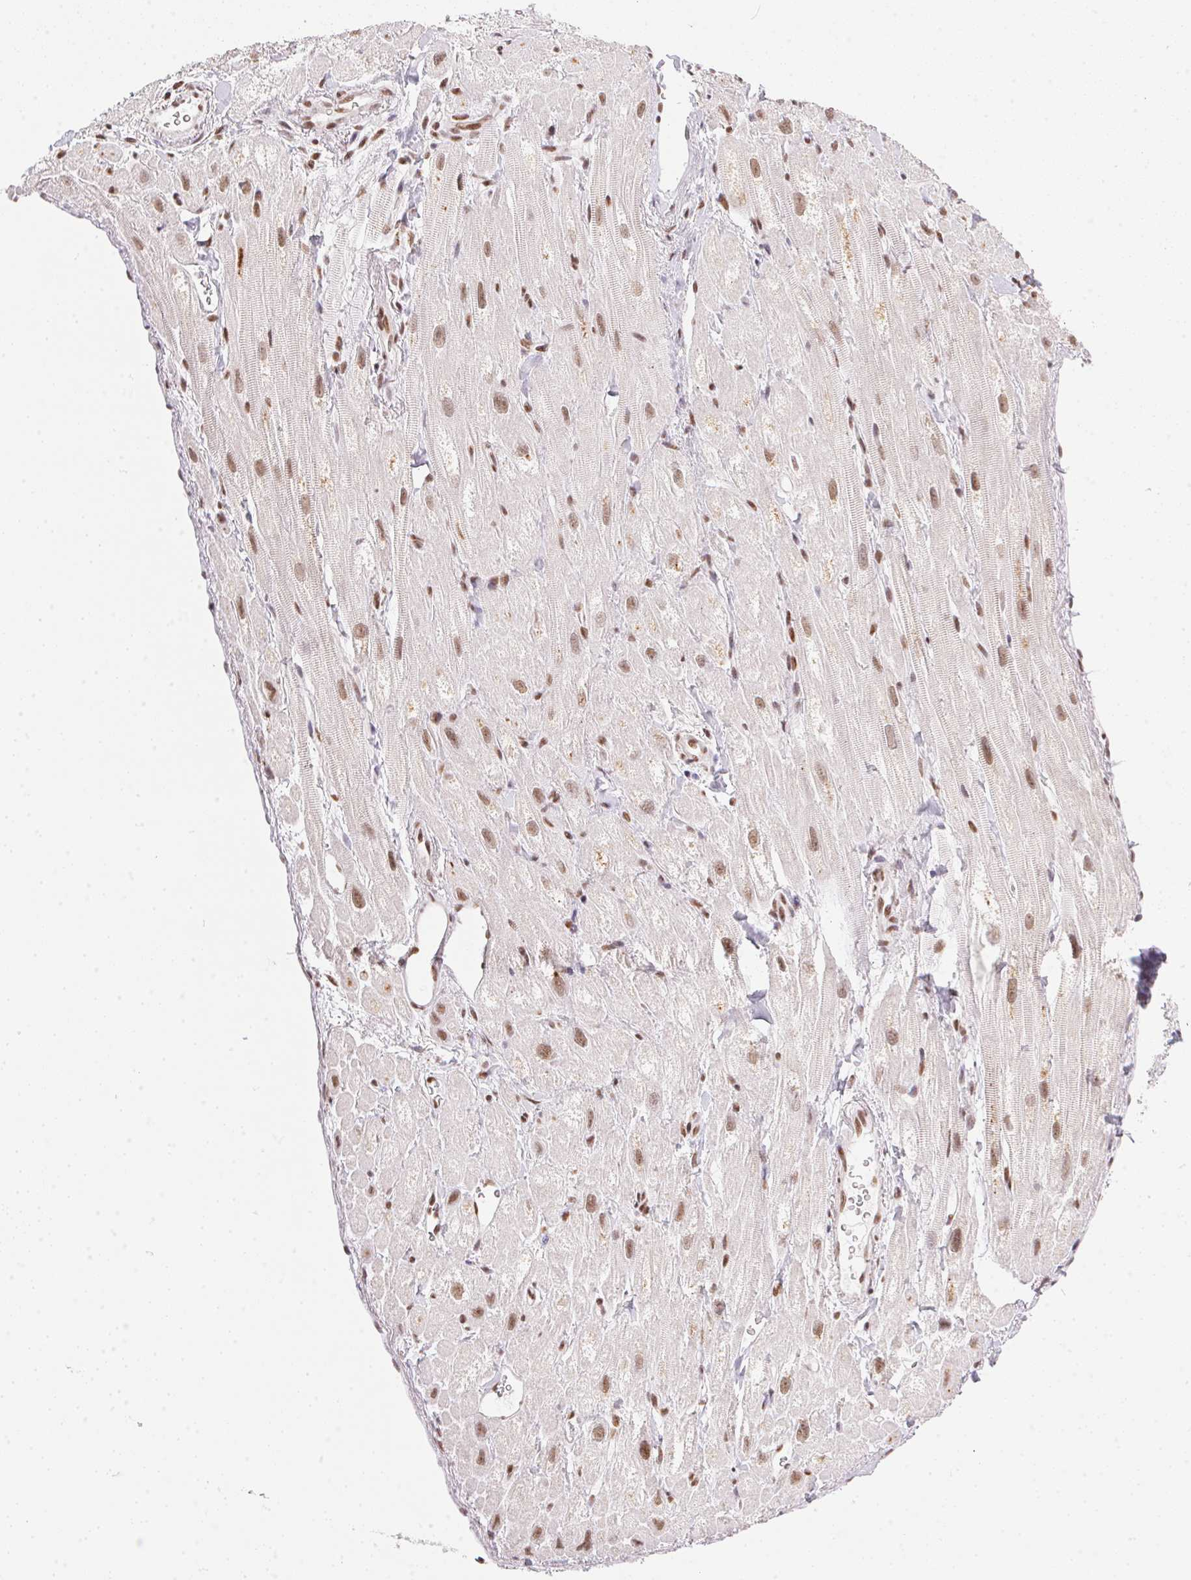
{"staining": {"intensity": "moderate", "quantity": ">75%", "location": "cytoplasmic/membranous,nuclear"}, "tissue": "heart muscle", "cell_type": "Cardiomyocytes", "image_type": "normal", "snomed": [{"axis": "morphology", "description": "Normal tissue, NOS"}, {"axis": "topography", "description": "Heart"}], "caption": "Immunohistochemical staining of unremarkable human heart muscle reveals medium levels of moderate cytoplasmic/membranous,nuclear positivity in about >75% of cardiomyocytes.", "gene": "NFE2L1", "patient": {"sex": "female", "age": 62}}